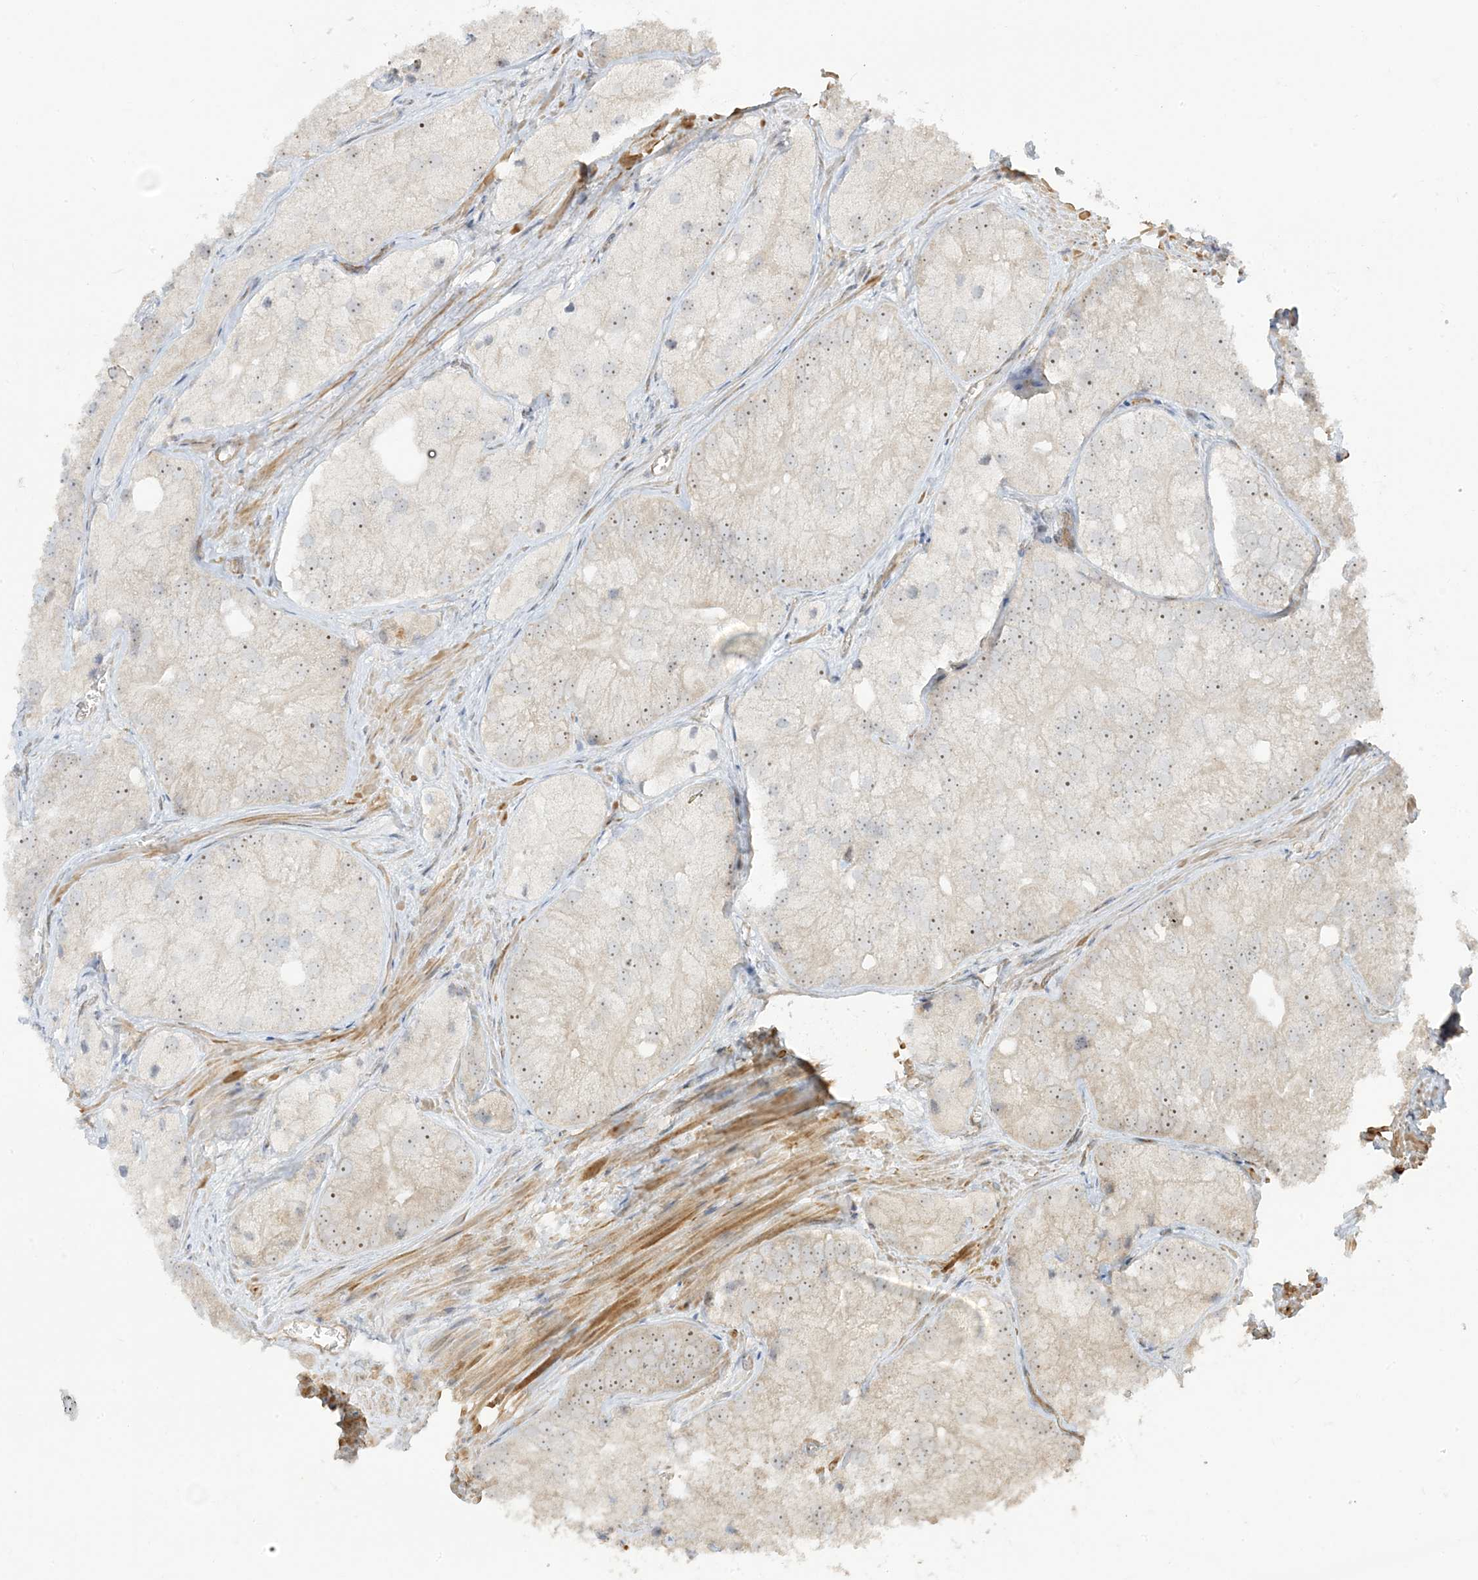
{"staining": {"intensity": "negative", "quantity": "none", "location": "none"}, "tissue": "prostate cancer", "cell_type": "Tumor cells", "image_type": "cancer", "snomed": [{"axis": "morphology", "description": "Adenocarcinoma, Low grade"}, {"axis": "topography", "description": "Prostate"}], "caption": "Immunohistochemical staining of human prostate cancer demonstrates no significant expression in tumor cells.", "gene": "ECM2", "patient": {"sex": "male", "age": 69}}